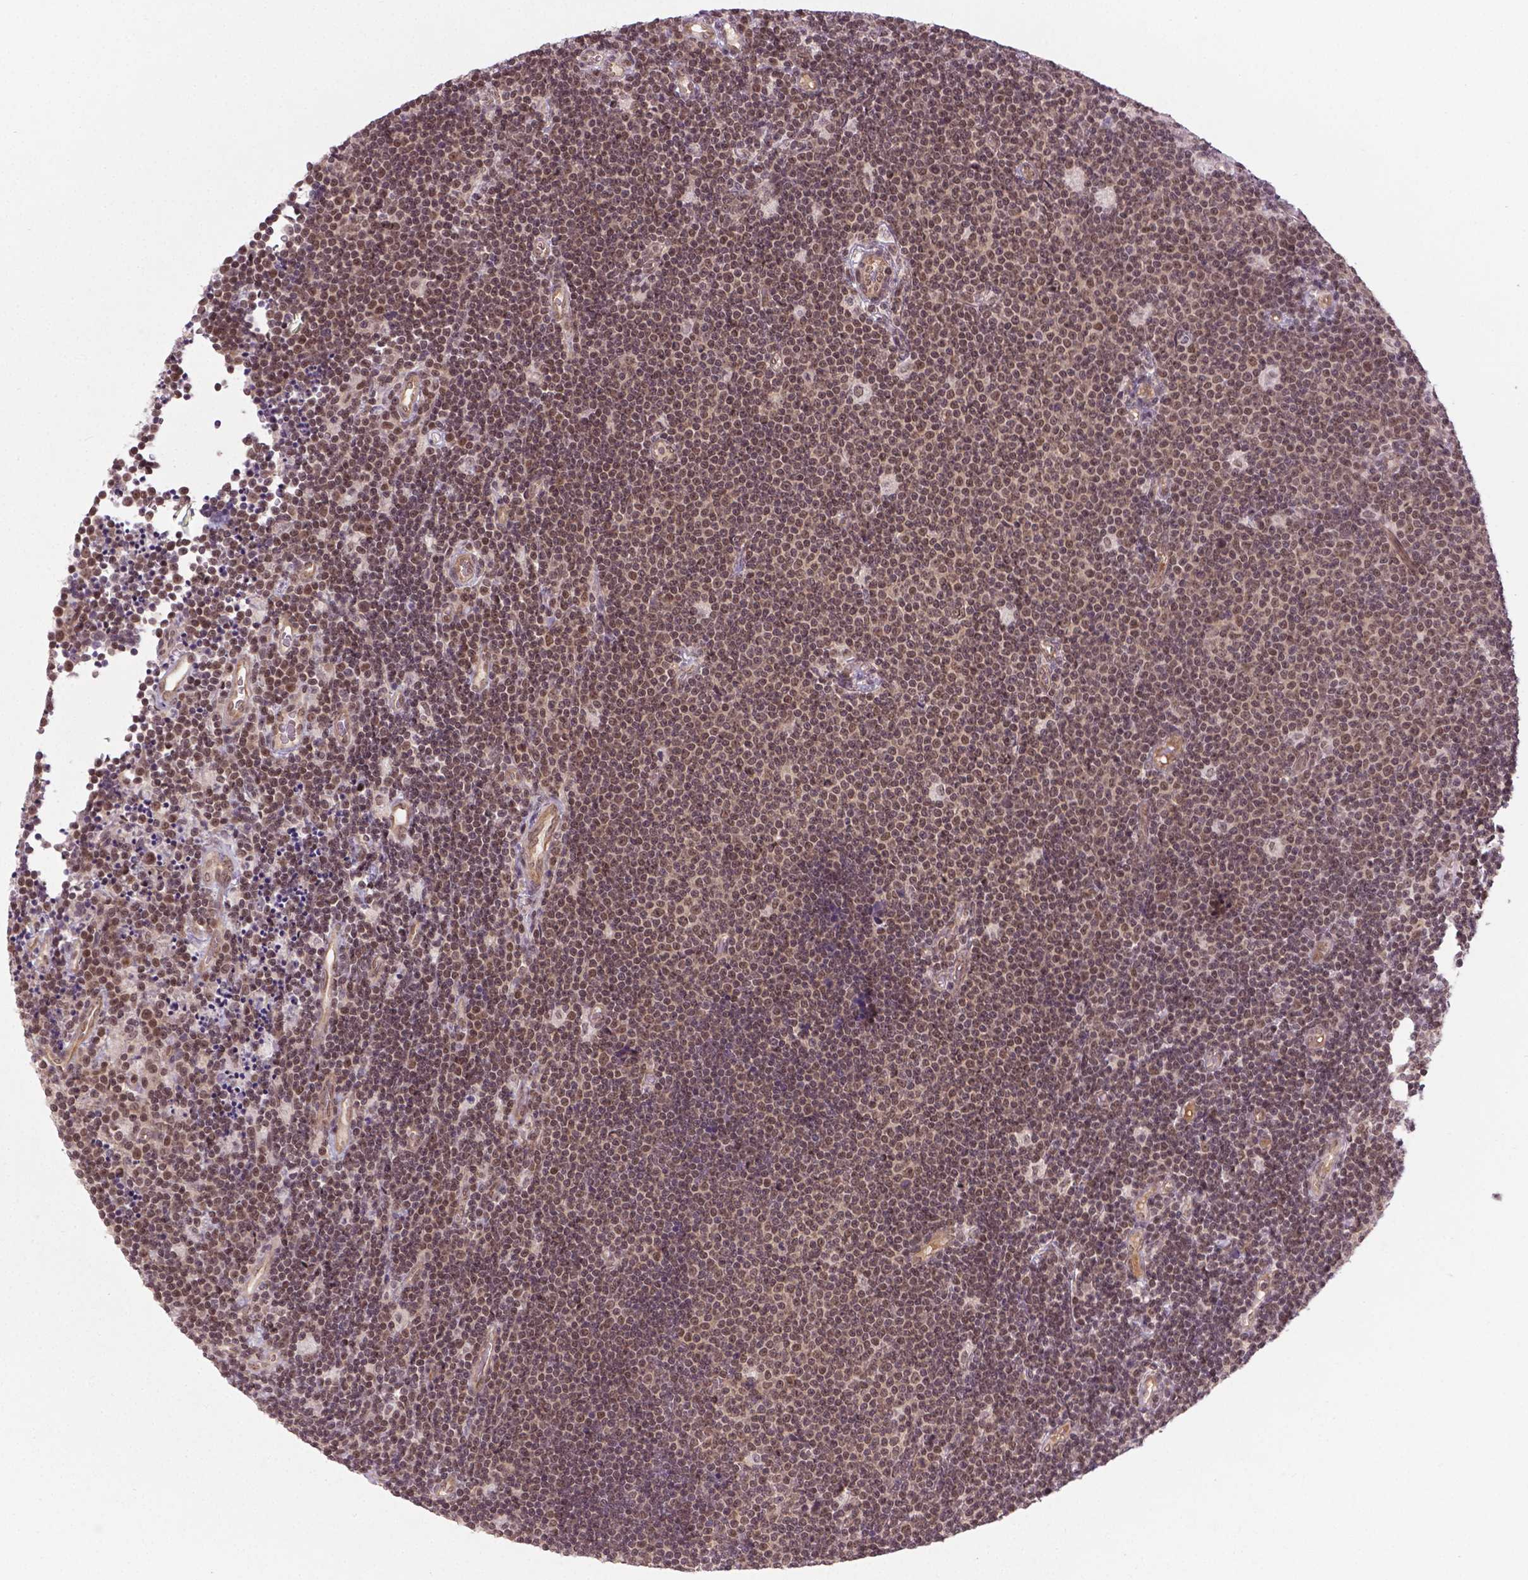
{"staining": {"intensity": "moderate", "quantity": ">75%", "location": "nuclear"}, "tissue": "lymphoma", "cell_type": "Tumor cells", "image_type": "cancer", "snomed": [{"axis": "morphology", "description": "Malignant lymphoma, non-Hodgkin's type, Low grade"}, {"axis": "topography", "description": "Brain"}], "caption": "A high-resolution image shows immunohistochemistry staining of malignant lymphoma, non-Hodgkin's type (low-grade), which exhibits moderate nuclear expression in about >75% of tumor cells. (Stains: DAB (3,3'-diaminobenzidine) in brown, nuclei in blue, Microscopy: brightfield microscopy at high magnification).", "gene": "ANKRD54", "patient": {"sex": "female", "age": 66}}